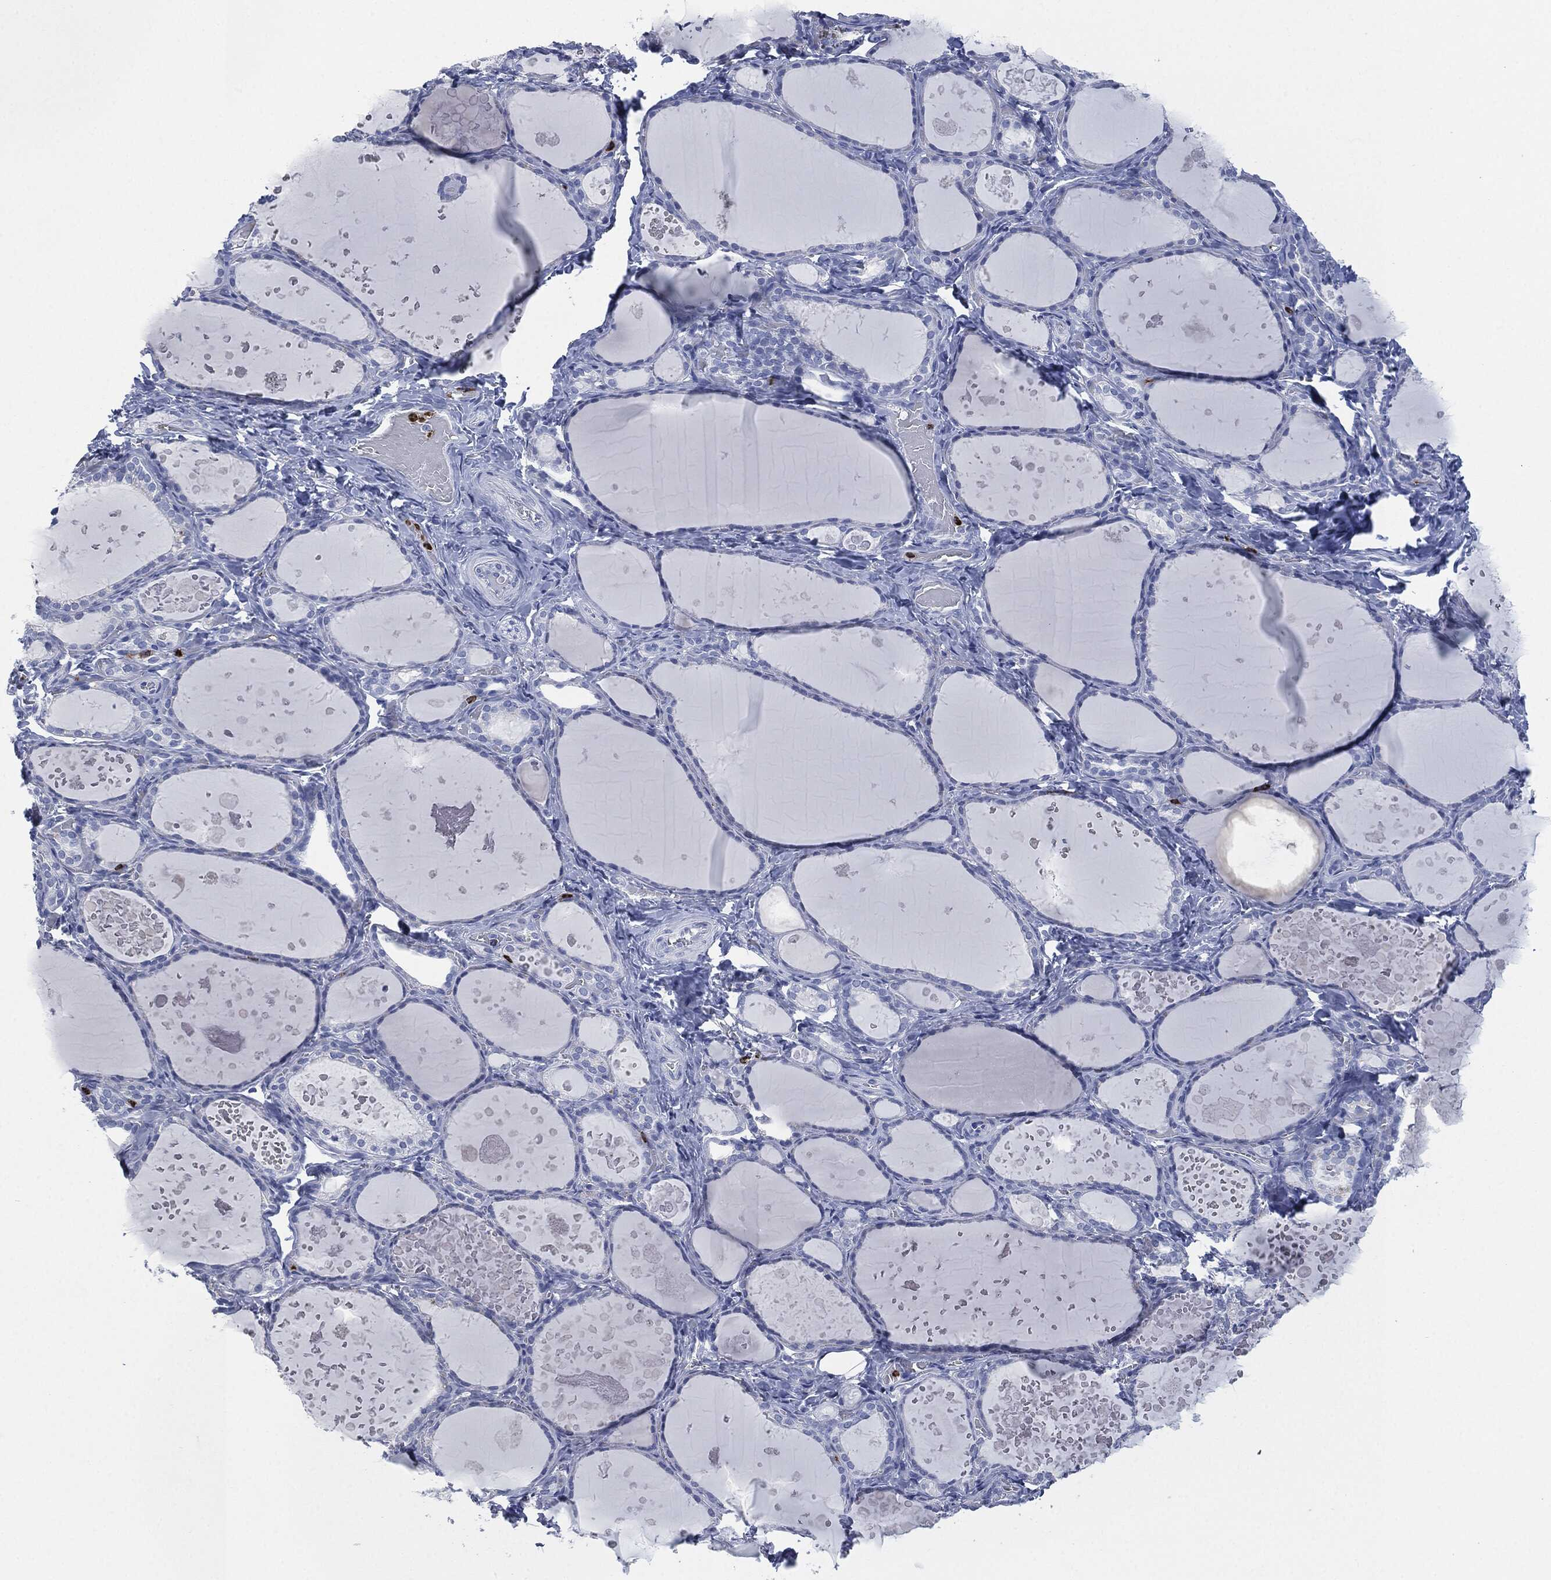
{"staining": {"intensity": "negative", "quantity": "none", "location": "none"}, "tissue": "thyroid gland", "cell_type": "Glandular cells", "image_type": "normal", "snomed": [{"axis": "morphology", "description": "Normal tissue, NOS"}, {"axis": "topography", "description": "Thyroid gland"}], "caption": "A histopathology image of human thyroid gland is negative for staining in glandular cells. (Stains: DAB IHC with hematoxylin counter stain, Microscopy: brightfield microscopy at high magnification).", "gene": "CEACAM8", "patient": {"sex": "female", "age": 56}}